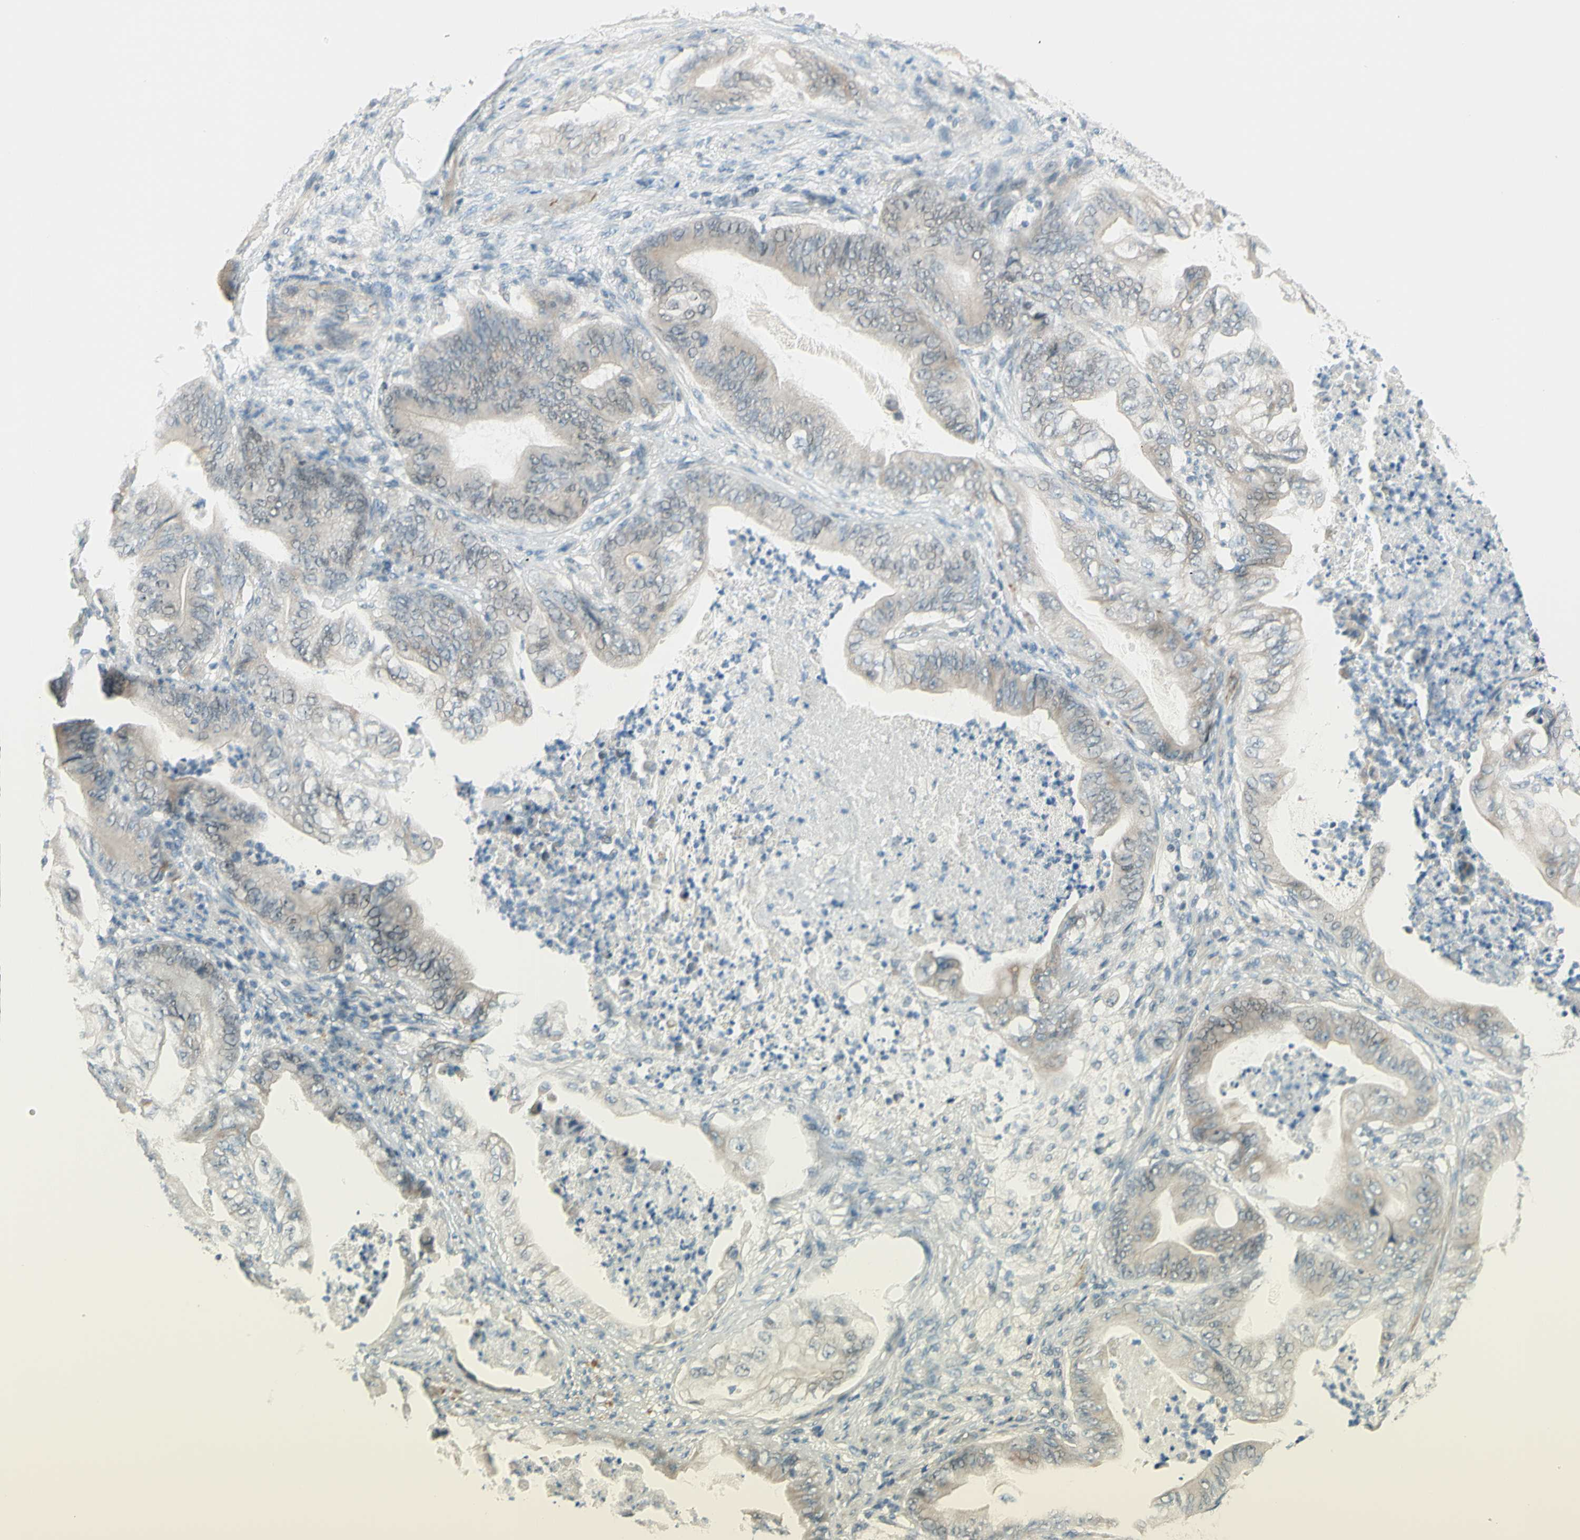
{"staining": {"intensity": "negative", "quantity": "none", "location": "none"}, "tissue": "stomach cancer", "cell_type": "Tumor cells", "image_type": "cancer", "snomed": [{"axis": "morphology", "description": "Adenocarcinoma, NOS"}, {"axis": "topography", "description": "Stomach"}], "caption": "IHC of stomach cancer demonstrates no positivity in tumor cells. Nuclei are stained in blue.", "gene": "JPH1", "patient": {"sex": "female", "age": 73}}